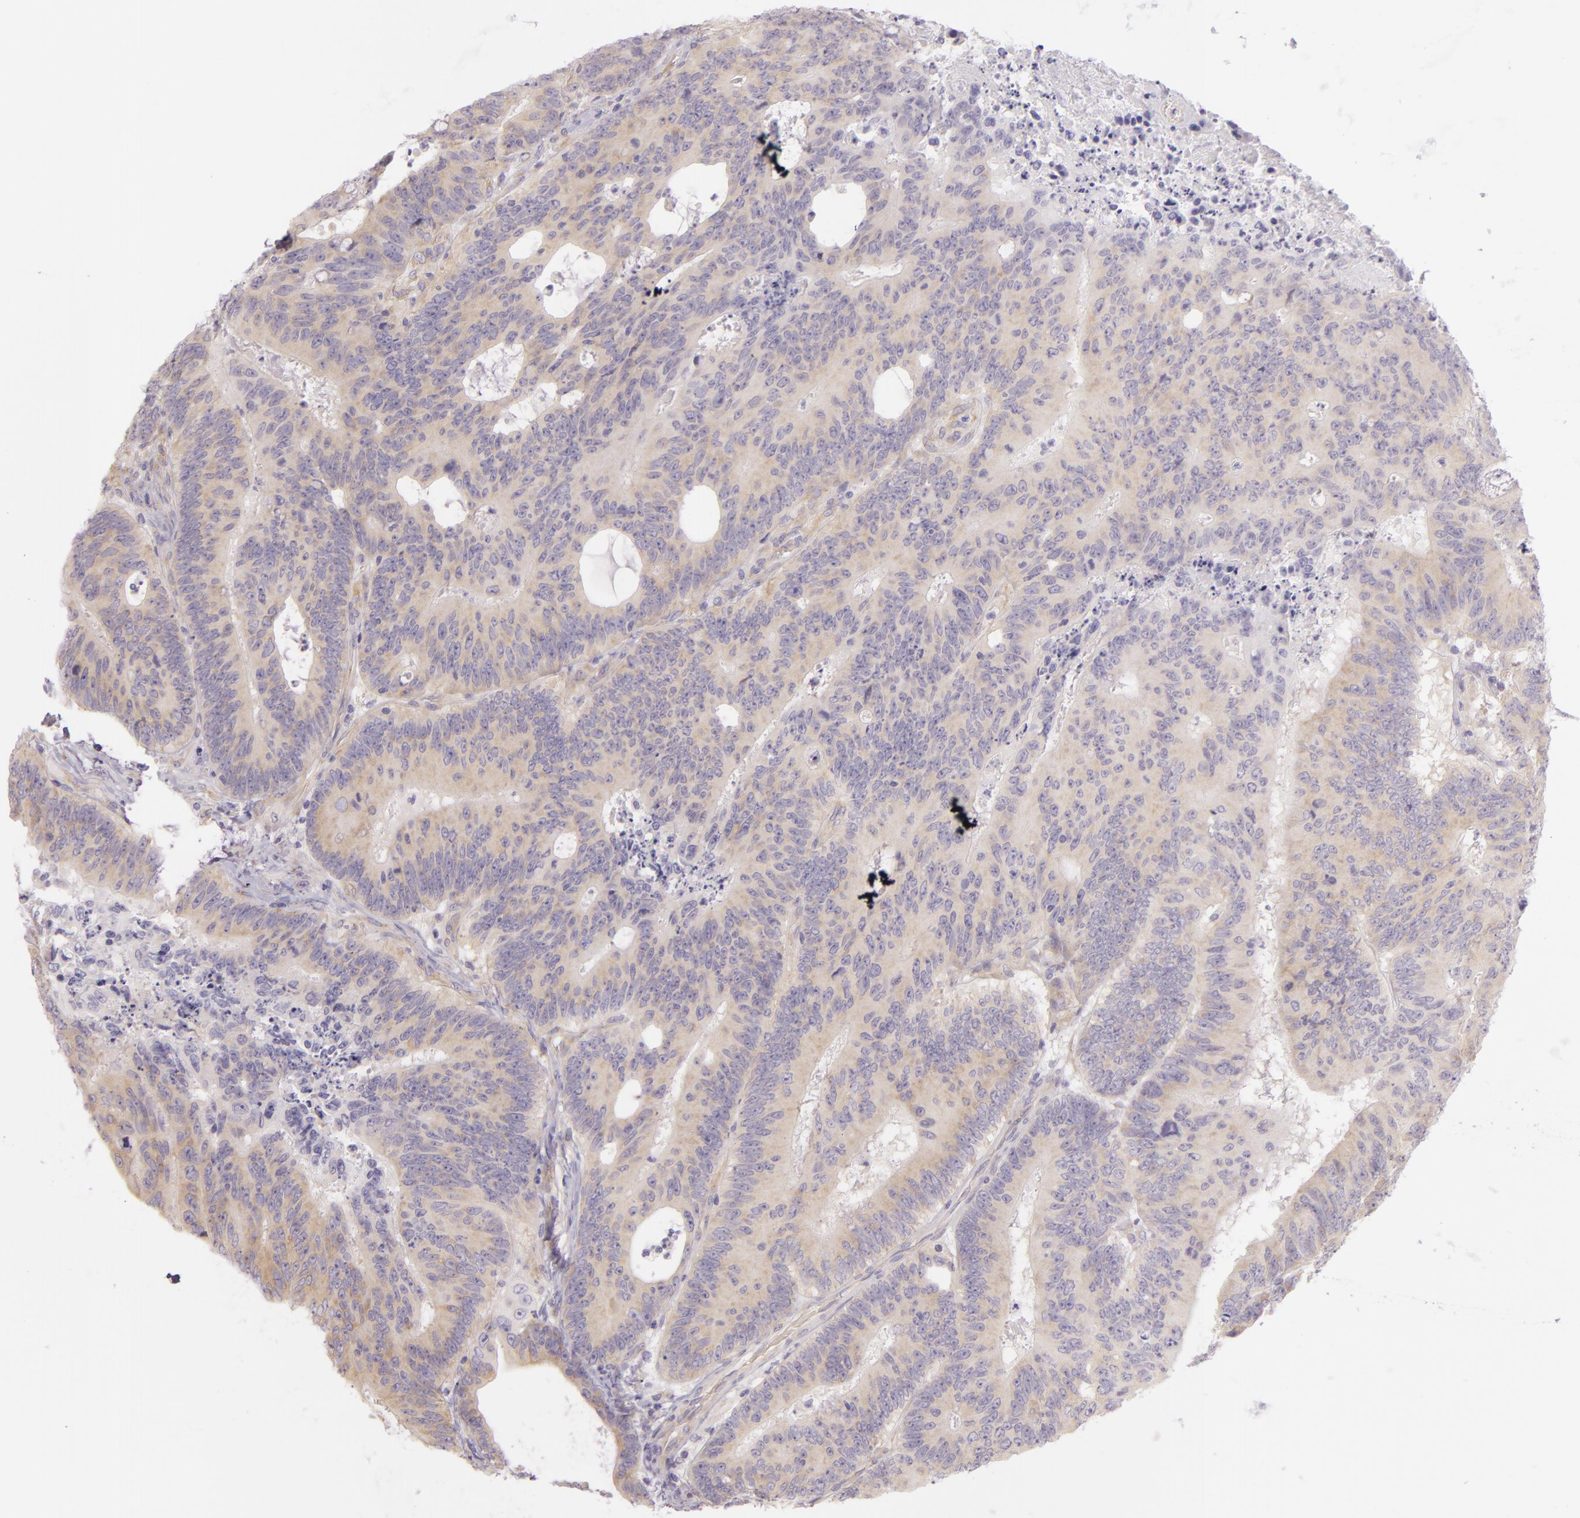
{"staining": {"intensity": "weak", "quantity": ">75%", "location": "cytoplasmic/membranous"}, "tissue": "colorectal cancer", "cell_type": "Tumor cells", "image_type": "cancer", "snomed": [{"axis": "morphology", "description": "Adenocarcinoma, NOS"}, {"axis": "topography", "description": "Colon"}], "caption": "A photomicrograph of human colorectal cancer stained for a protein exhibits weak cytoplasmic/membranous brown staining in tumor cells.", "gene": "ZC3H7B", "patient": {"sex": "male", "age": 65}}